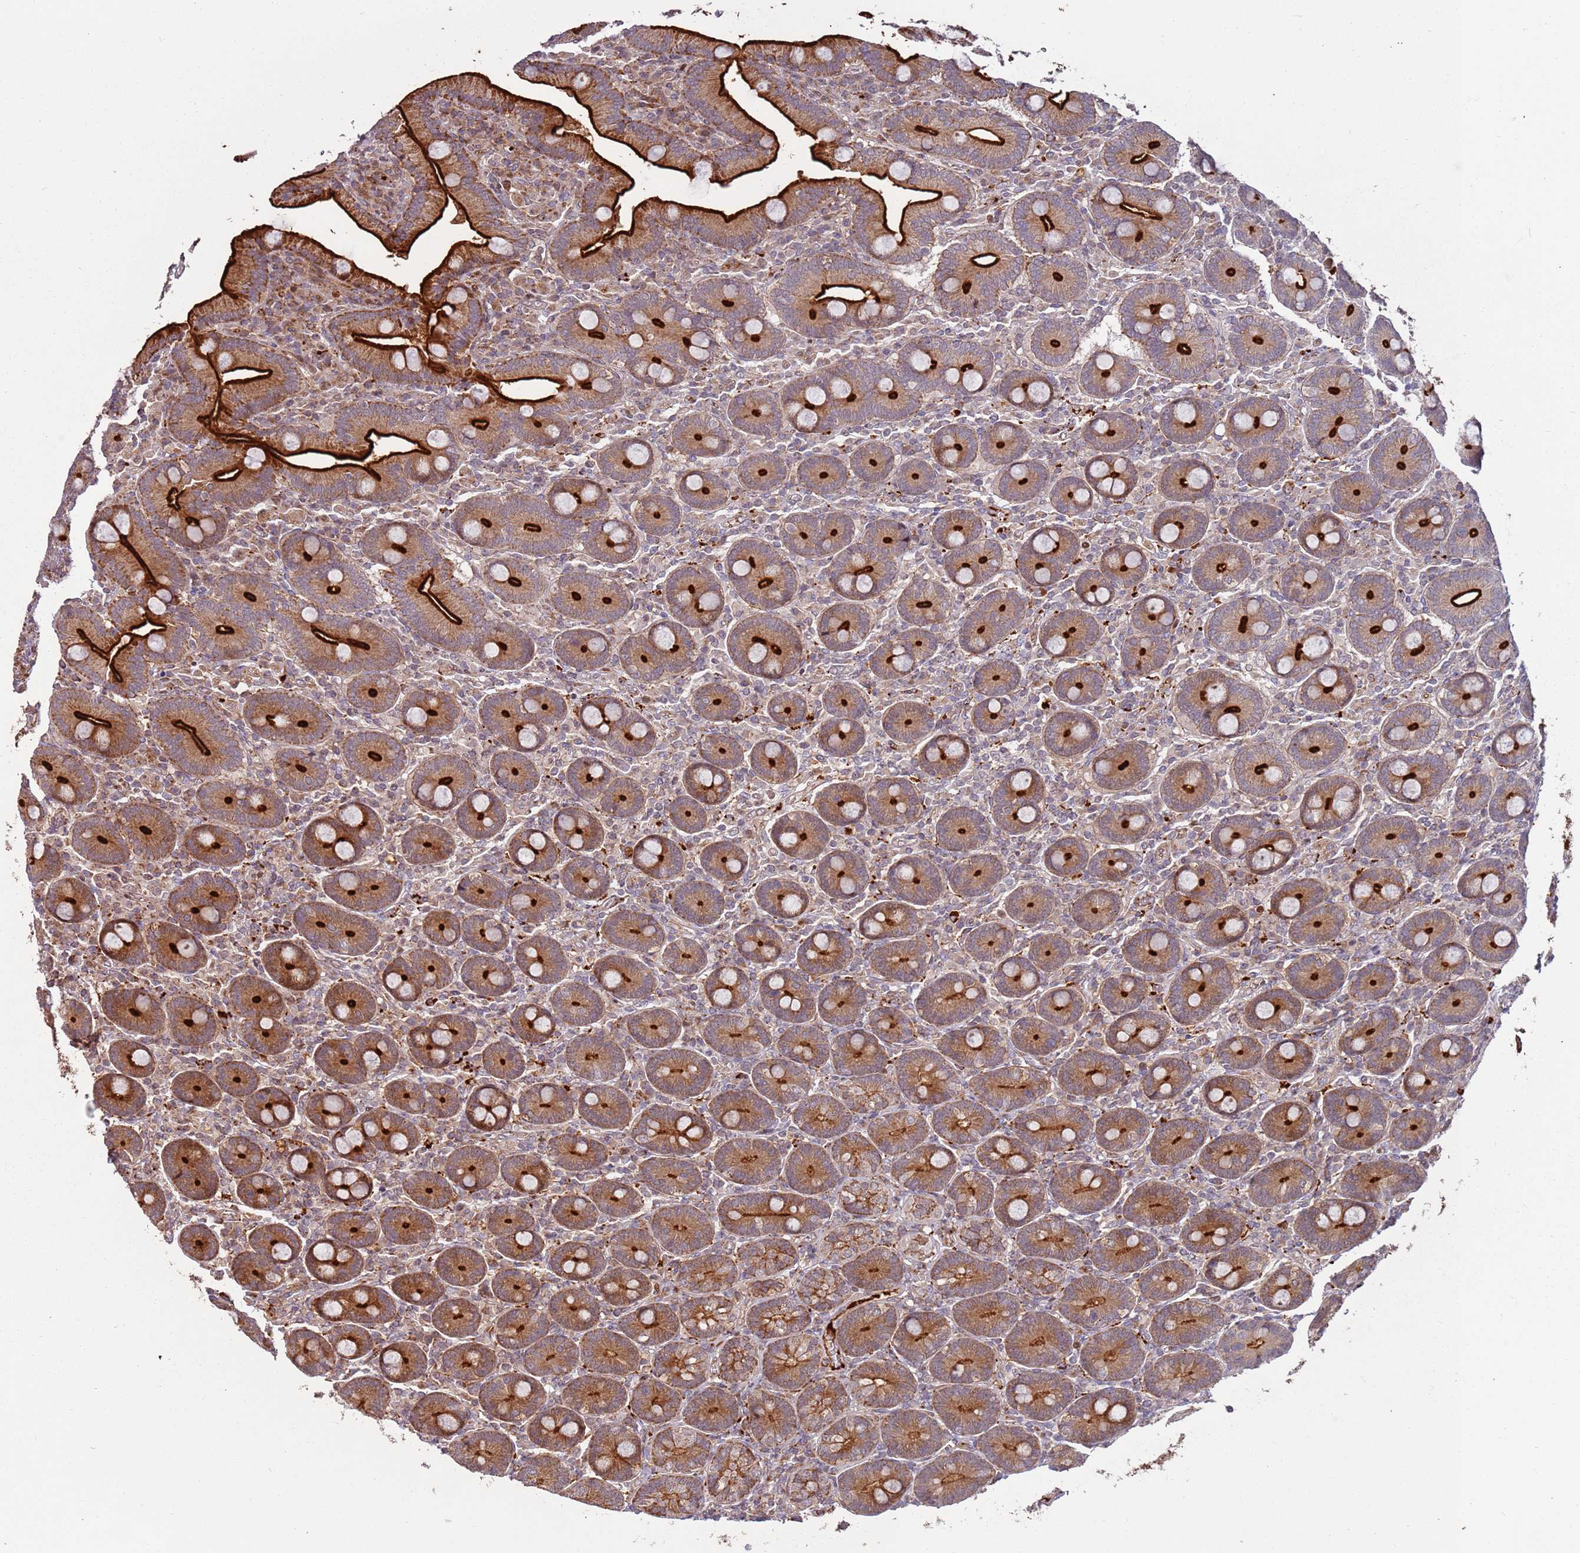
{"staining": {"intensity": "strong", "quantity": ">75%", "location": "cytoplasmic/membranous"}, "tissue": "duodenum", "cell_type": "Glandular cells", "image_type": "normal", "snomed": [{"axis": "morphology", "description": "Normal tissue, NOS"}, {"axis": "topography", "description": "Duodenum"}], "caption": "Brown immunohistochemical staining in normal duodenum displays strong cytoplasmic/membranous staining in about >75% of glandular cells. (DAB (3,3'-diaminobenzidine) IHC with brightfield microscopy, high magnification).", "gene": "RHBDL1", "patient": {"sex": "female", "age": 62}}